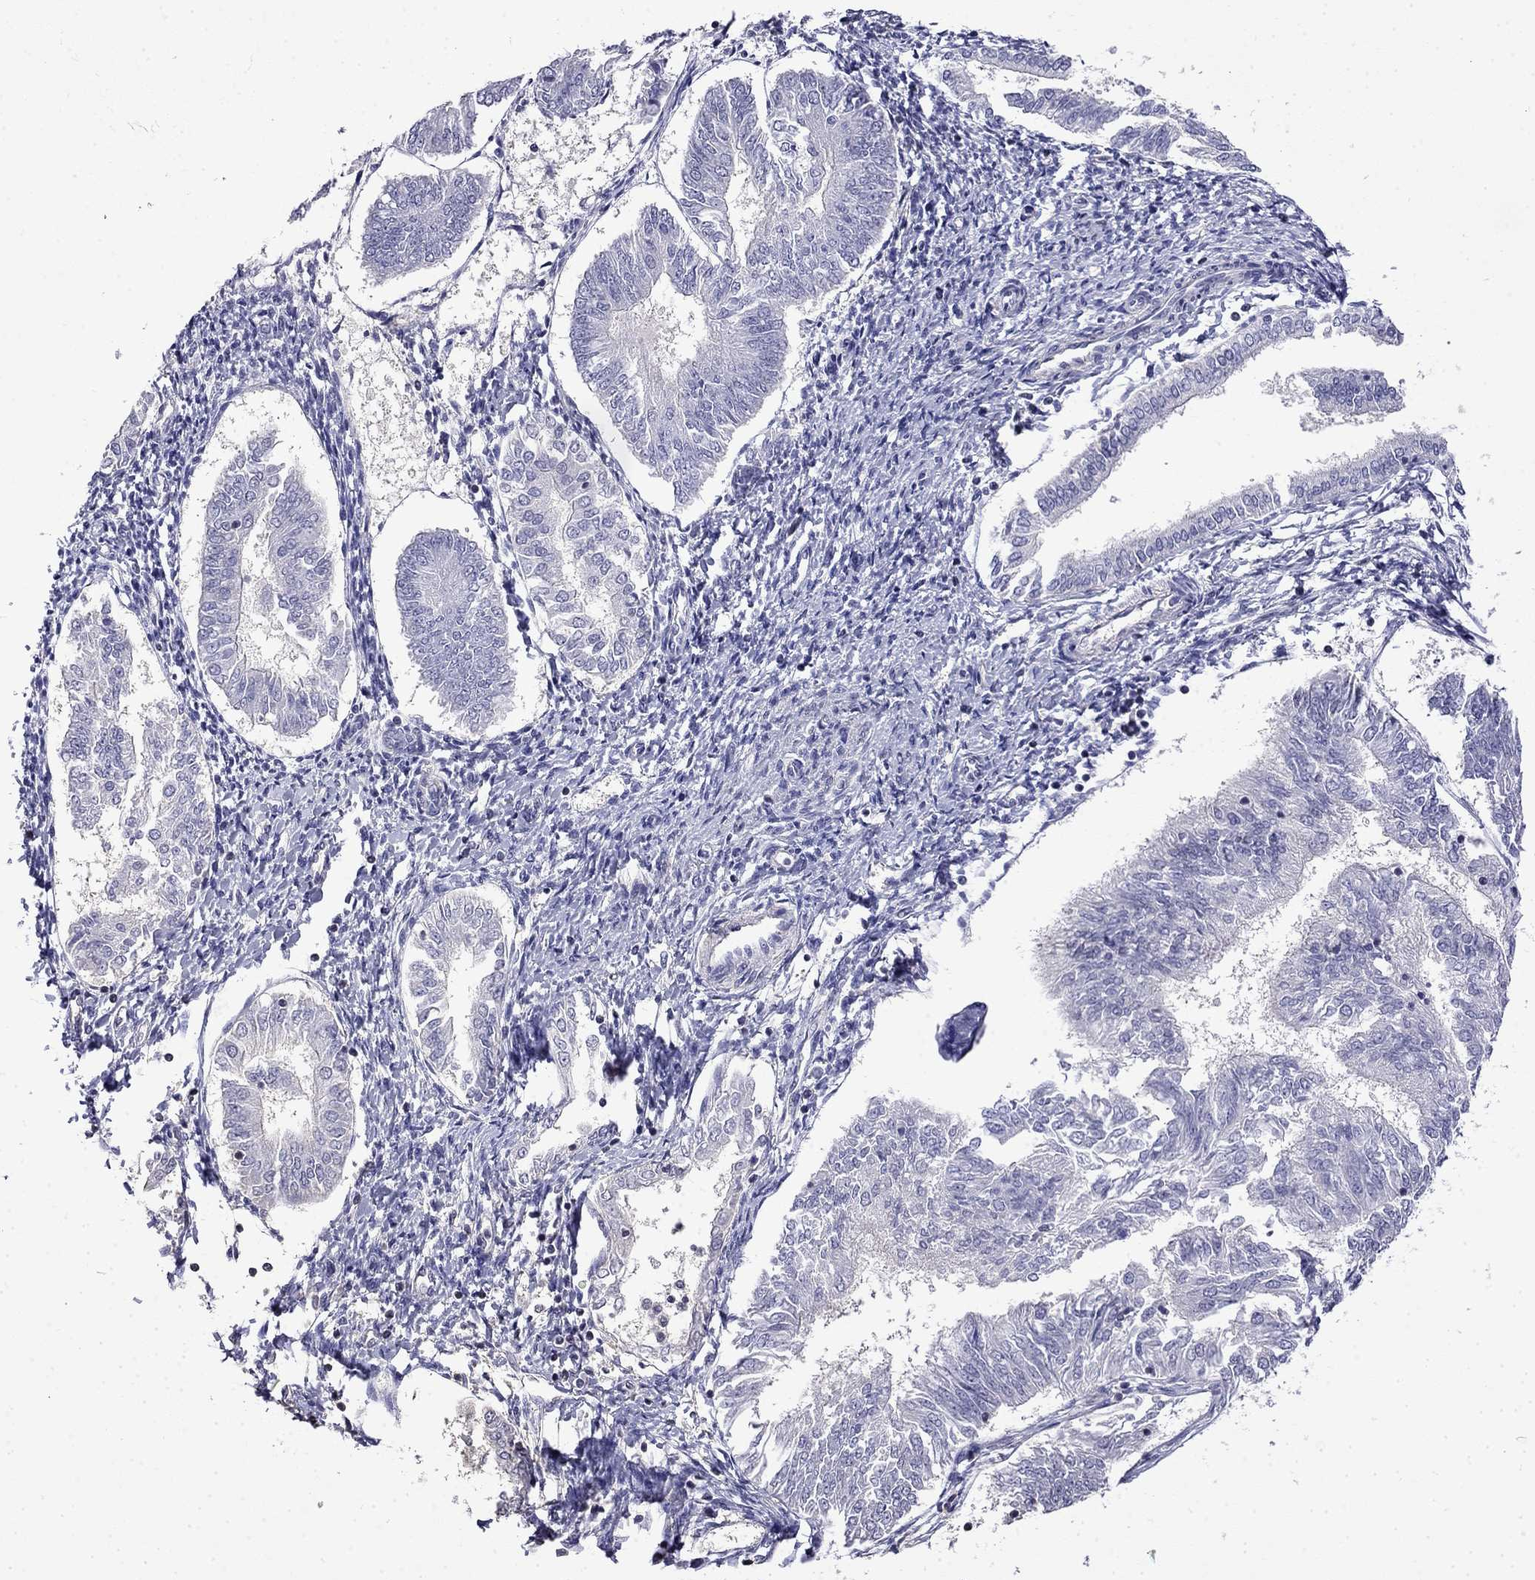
{"staining": {"intensity": "negative", "quantity": "none", "location": "none"}, "tissue": "endometrial cancer", "cell_type": "Tumor cells", "image_type": "cancer", "snomed": [{"axis": "morphology", "description": "Adenocarcinoma, NOS"}, {"axis": "topography", "description": "Endometrium"}], "caption": "DAB (3,3'-diaminobenzidine) immunohistochemical staining of endometrial adenocarcinoma demonstrates no significant staining in tumor cells.", "gene": "GUCA1B", "patient": {"sex": "female", "age": 58}}